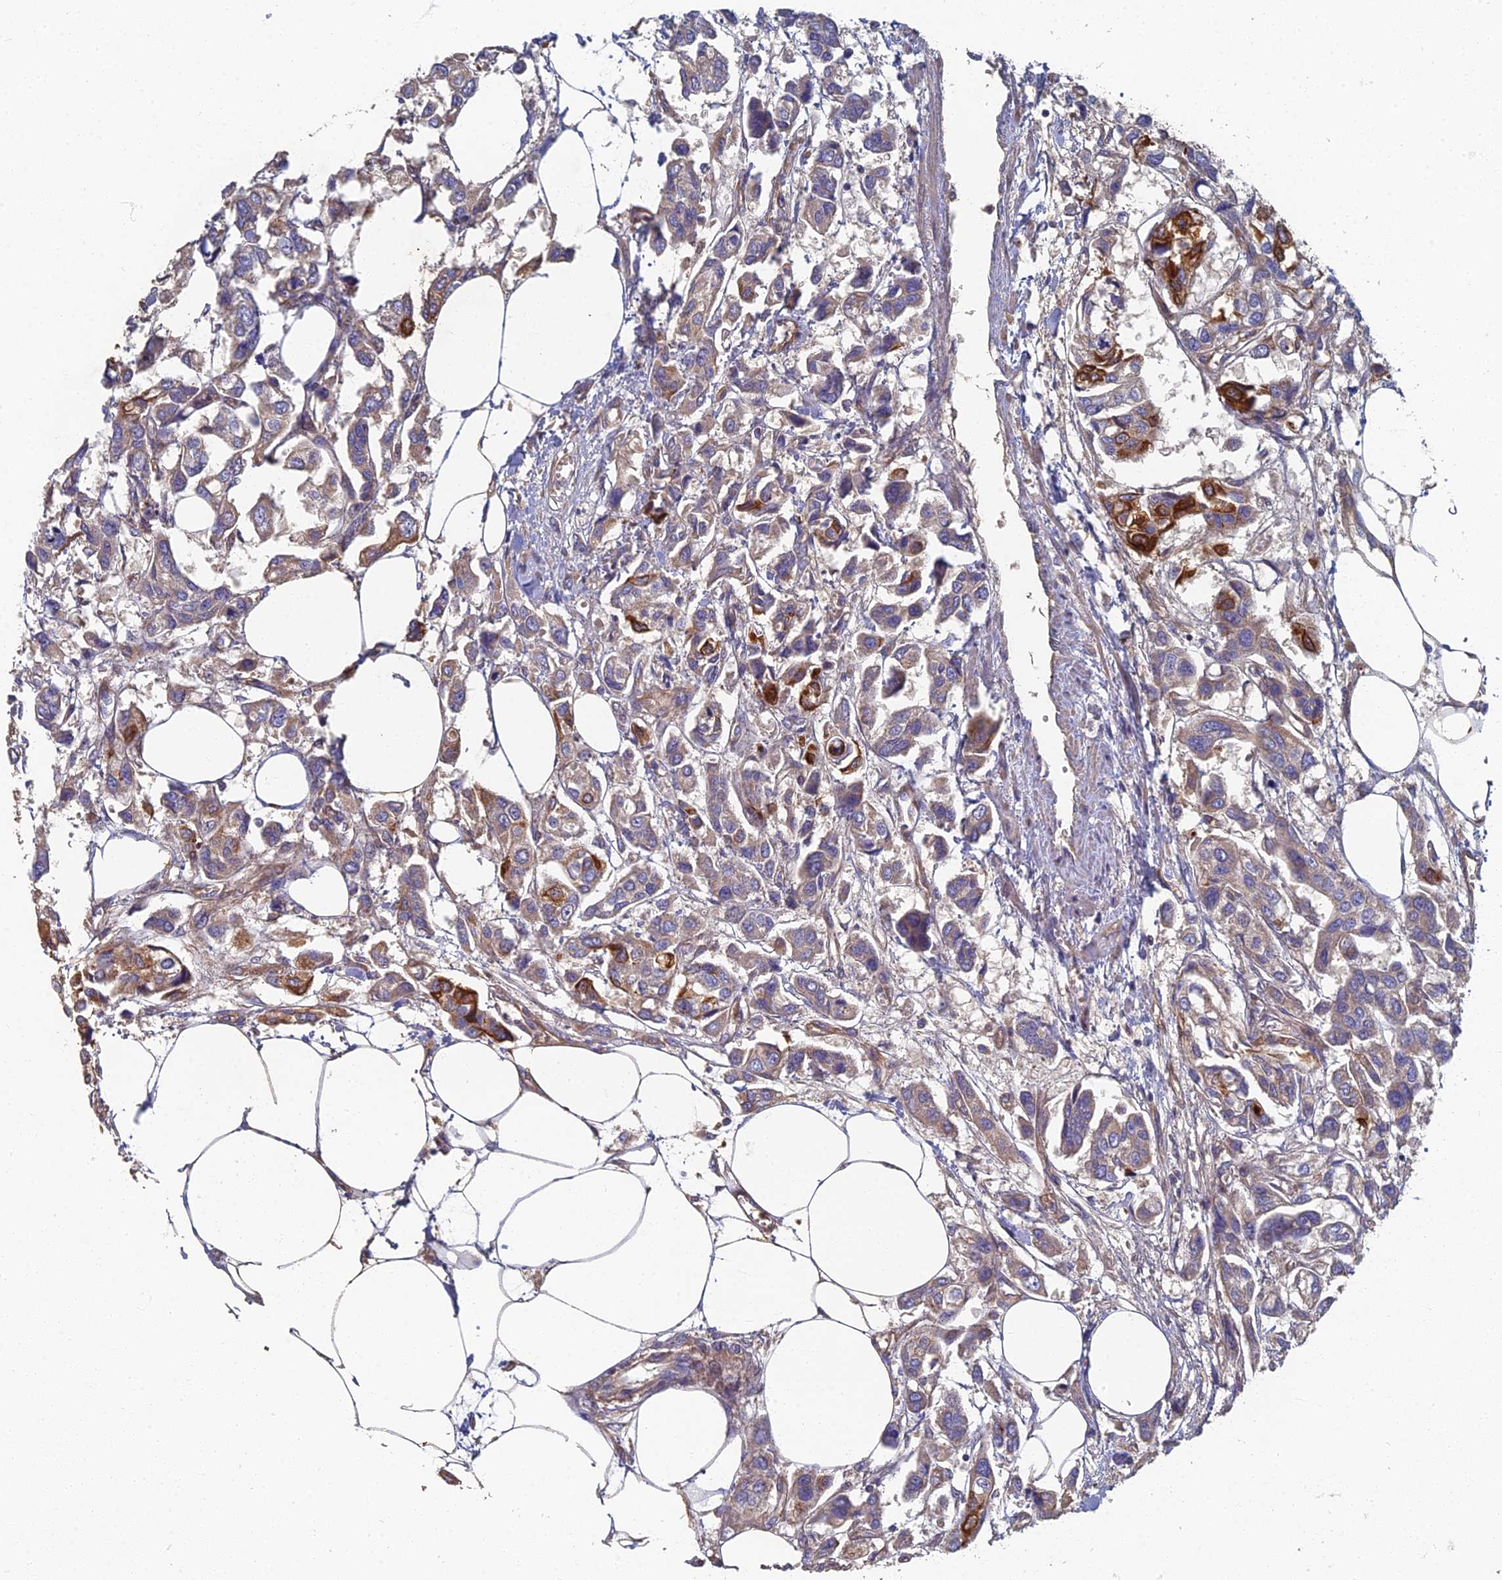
{"staining": {"intensity": "strong", "quantity": "<25%", "location": "cytoplasmic/membranous"}, "tissue": "urothelial cancer", "cell_type": "Tumor cells", "image_type": "cancer", "snomed": [{"axis": "morphology", "description": "Urothelial carcinoma, High grade"}, {"axis": "topography", "description": "Urinary bladder"}], "caption": "IHC image of neoplastic tissue: urothelial carcinoma (high-grade) stained using immunohistochemistry demonstrates medium levels of strong protein expression localized specifically in the cytoplasmic/membranous of tumor cells, appearing as a cytoplasmic/membranous brown color.", "gene": "RNASEK", "patient": {"sex": "male", "age": 67}}